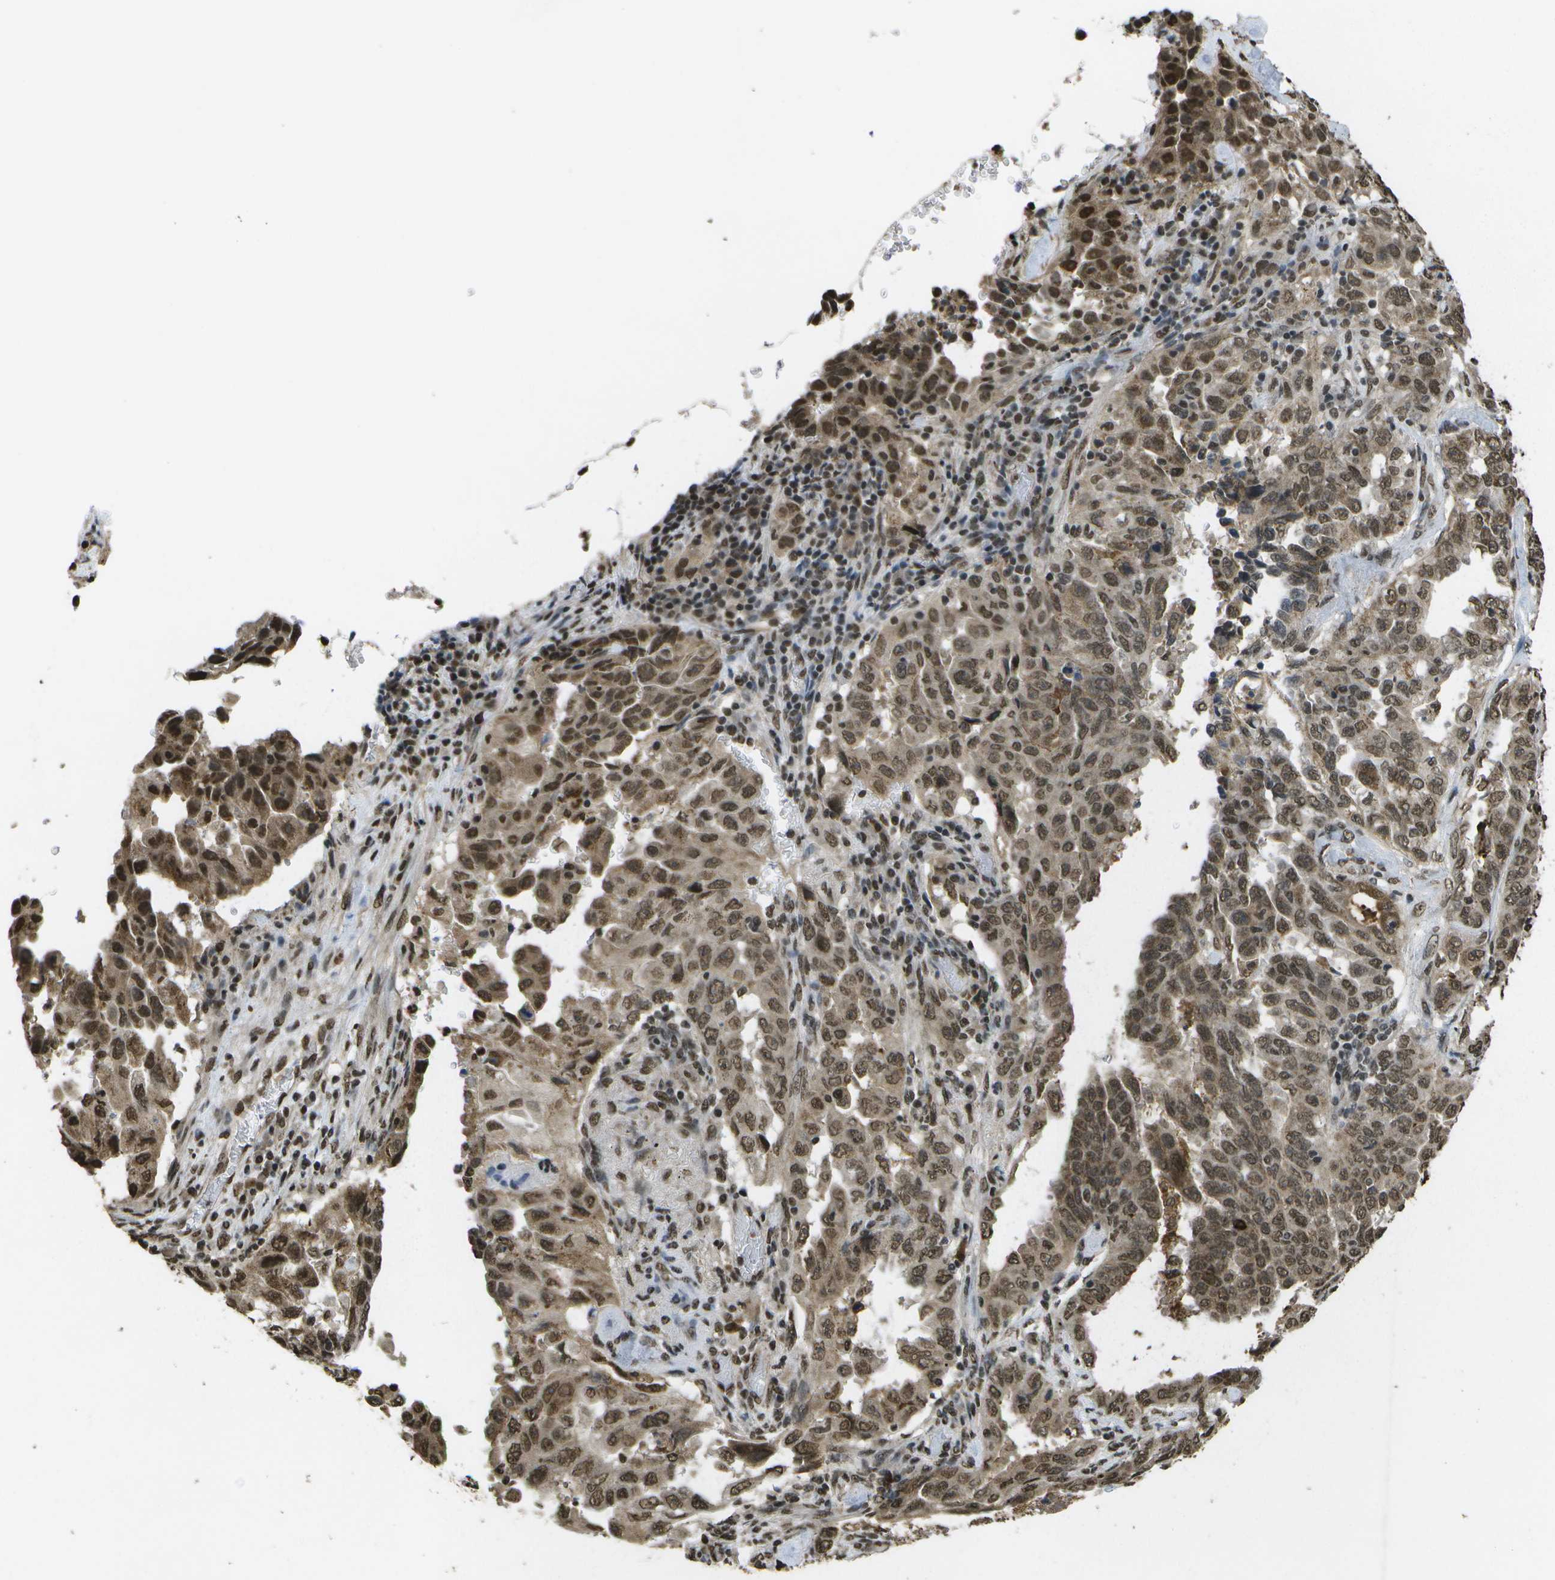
{"staining": {"intensity": "strong", "quantity": ">75%", "location": "nuclear"}, "tissue": "lung cancer", "cell_type": "Tumor cells", "image_type": "cancer", "snomed": [{"axis": "morphology", "description": "Adenocarcinoma, NOS"}, {"axis": "topography", "description": "Lung"}], "caption": "This histopathology image displays immunohistochemistry (IHC) staining of human lung cancer, with high strong nuclear positivity in approximately >75% of tumor cells.", "gene": "SPEN", "patient": {"sex": "female", "age": 51}}